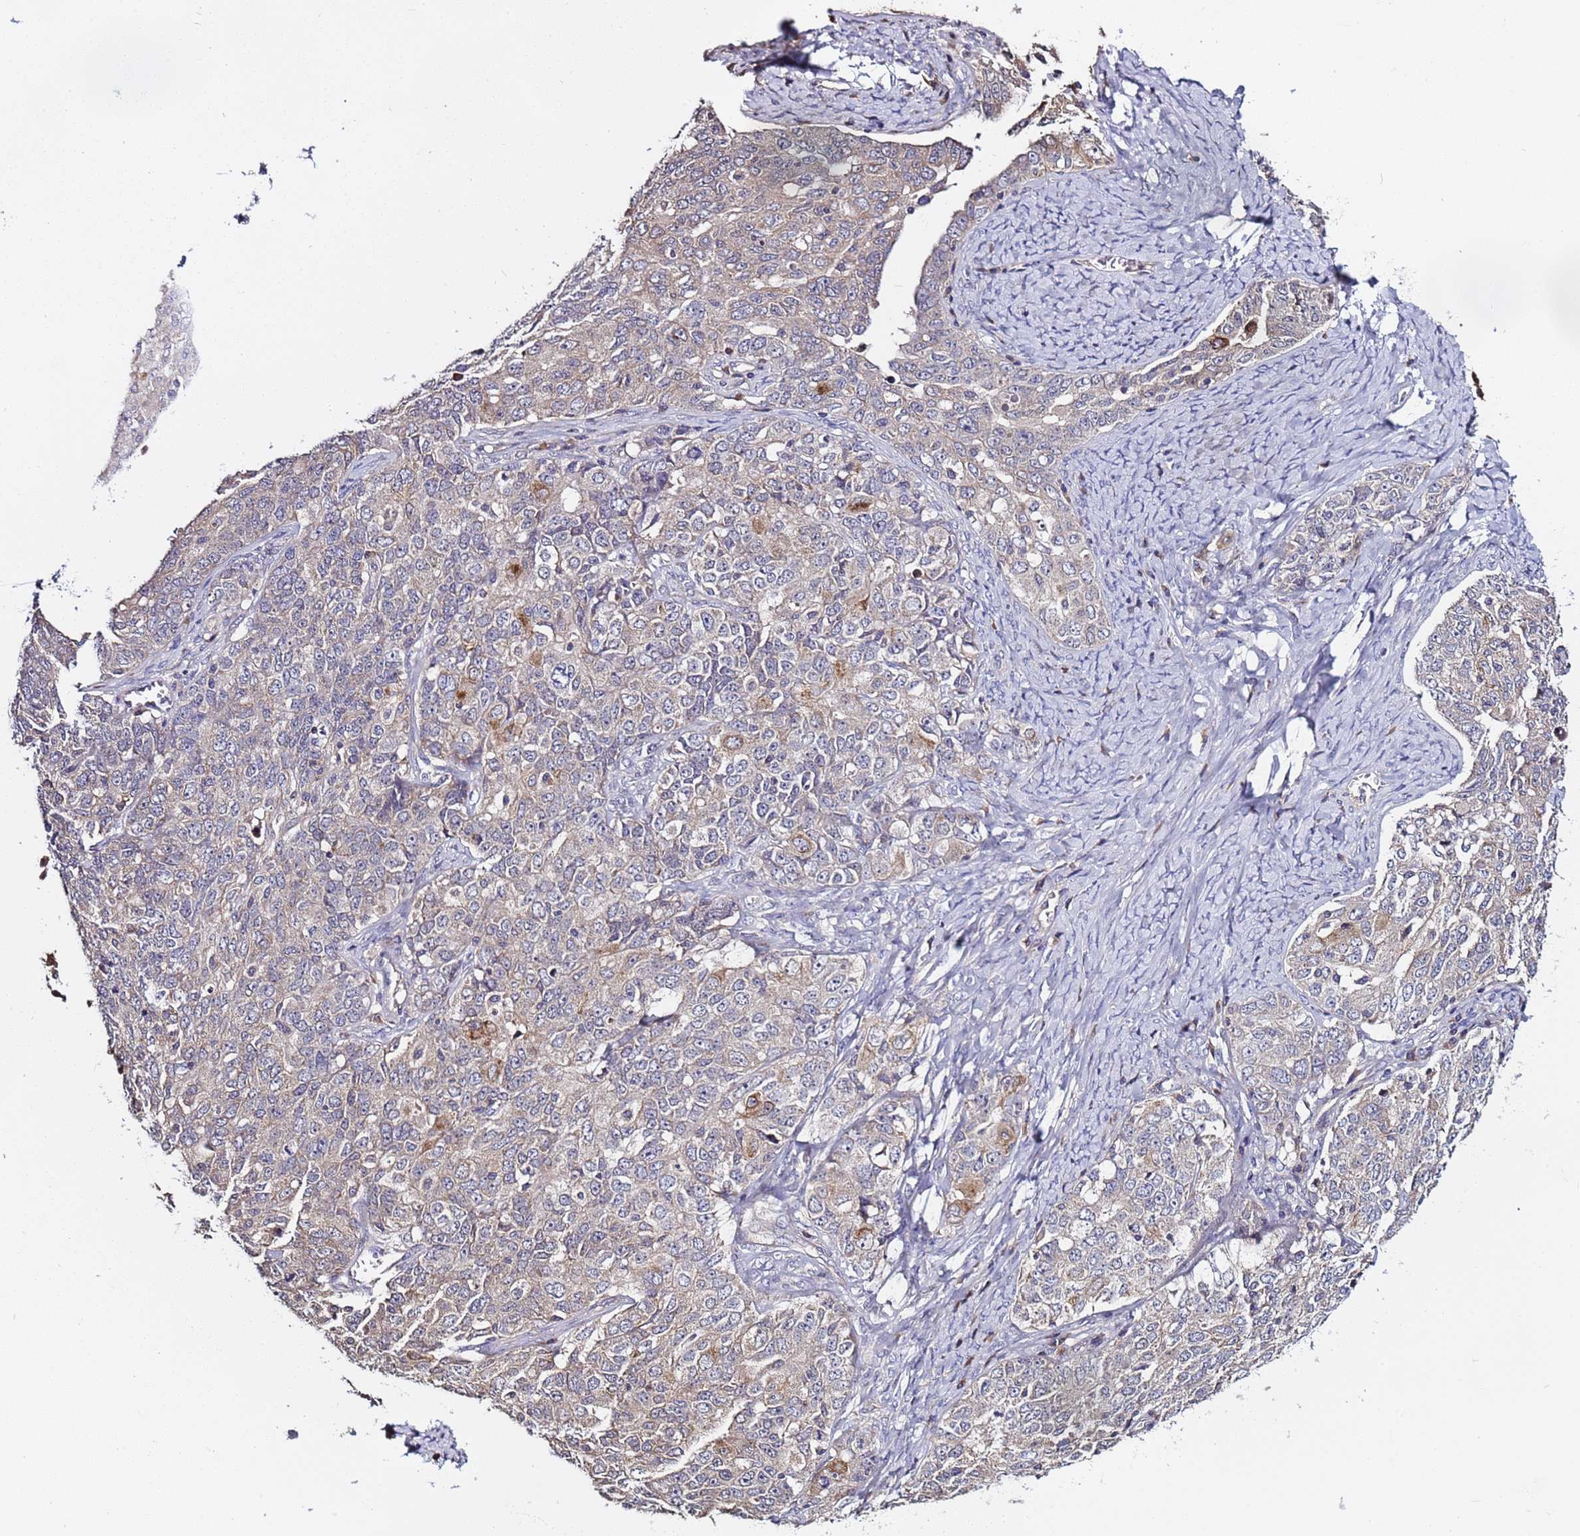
{"staining": {"intensity": "weak", "quantity": "<25%", "location": "cytoplasmic/membranous"}, "tissue": "ovarian cancer", "cell_type": "Tumor cells", "image_type": "cancer", "snomed": [{"axis": "morphology", "description": "Carcinoma, endometroid"}, {"axis": "topography", "description": "Ovary"}], "caption": "The immunohistochemistry micrograph has no significant expression in tumor cells of ovarian cancer (endometroid carcinoma) tissue.", "gene": "ELMOD2", "patient": {"sex": "female", "age": 62}}